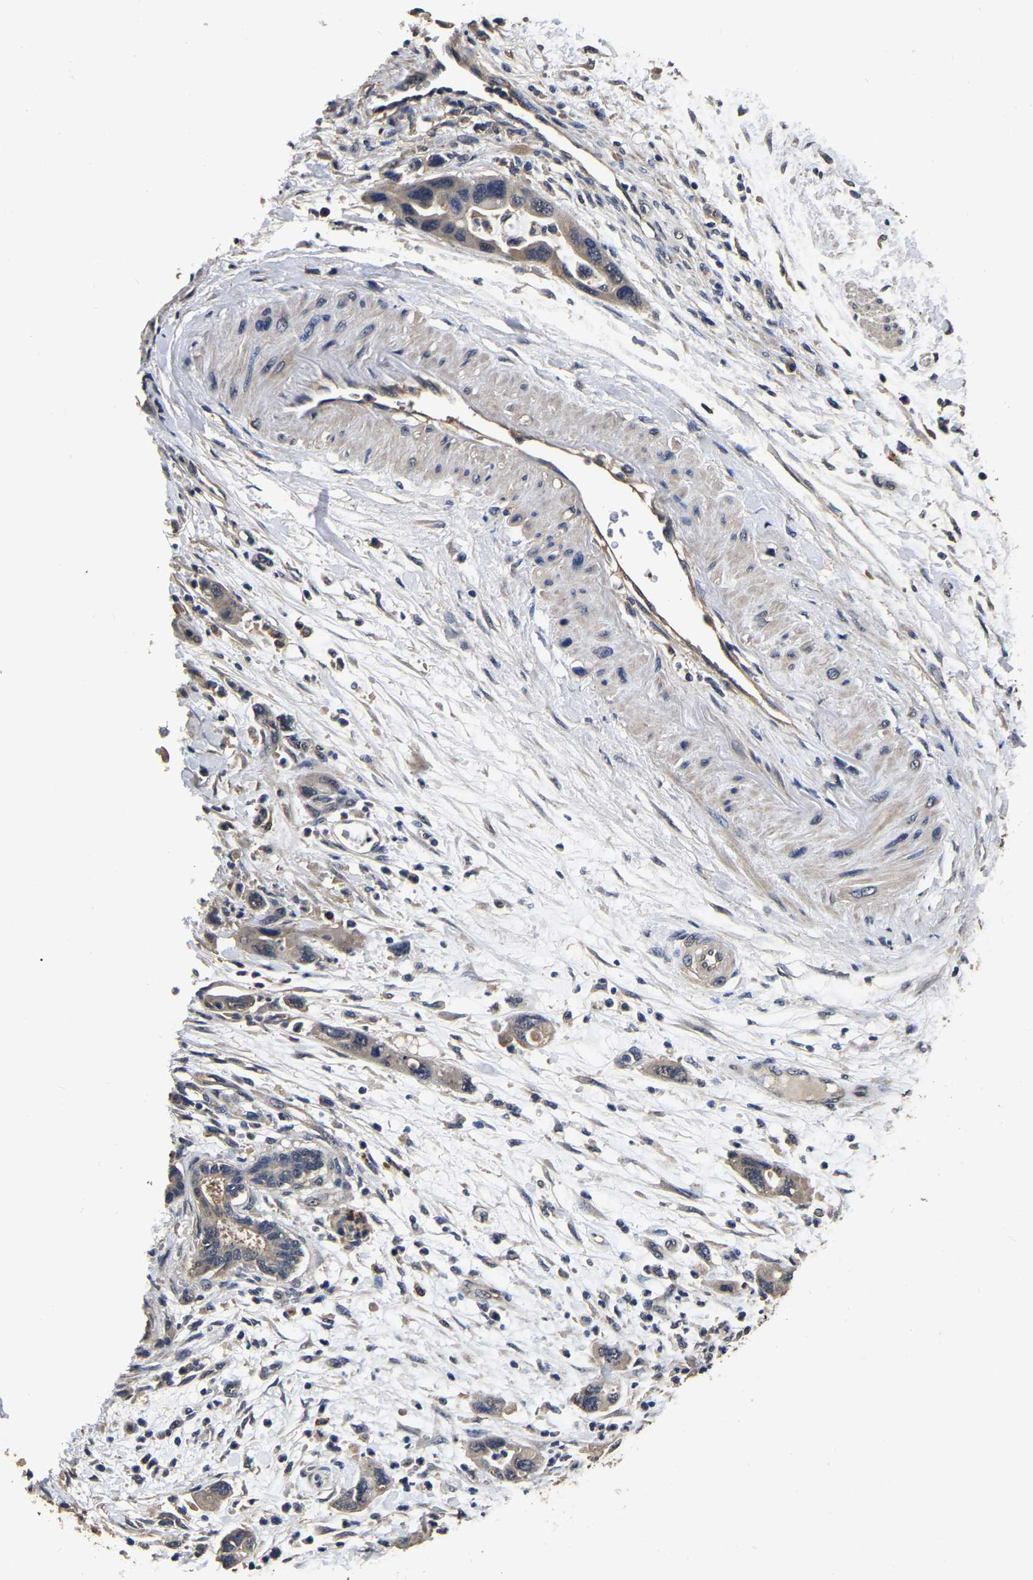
{"staining": {"intensity": "negative", "quantity": "none", "location": "none"}, "tissue": "pancreatic cancer", "cell_type": "Tumor cells", "image_type": "cancer", "snomed": [{"axis": "morphology", "description": "Normal tissue, NOS"}, {"axis": "morphology", "description": "Adenocarcinoma, NOS"}, {"axis": "topography", "description": "Pancreas"}], "caption": "Tumor cells are negative for protein expression in human pancreatic cancer (adenocarcinoma). (DAB (3,3'-diaminobenzidine) IHC visualized using brightfield microscopy, high magnification).", "gene": "STK32C", "patient": {"sex": "female", "age": 71}}